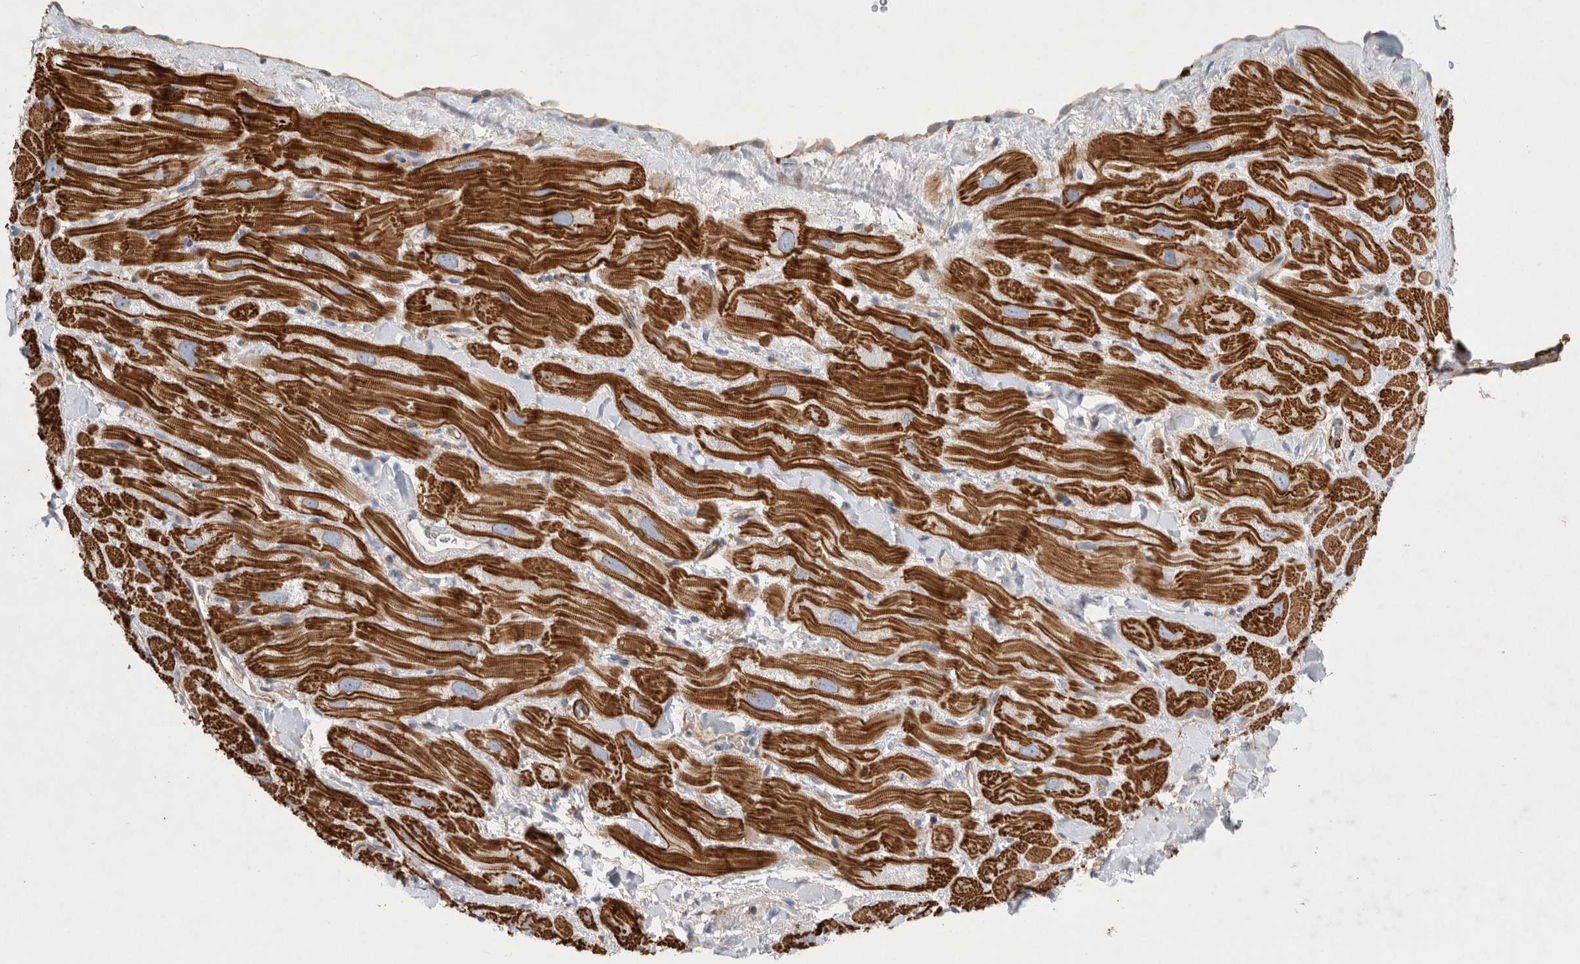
{"staining": {"intensity": "strong", "quantity": ">75%", "location": "cytoplasmic/membranous"}, "tissue": "heart muscle", "cell_type": "Cardiomyocytes", "image_type": "normal", "snomed": [{"axis": "morphology", "description": "Normal tissue, NOS"}, {"axis": "topography", "description": "Heart"}], "caption": "Heart muscle stained for a protein demonstrates strong cytoplasmic/membranous positivity in cardiomyocytes.", "gene": "GPER1", "patient": {"sex": "male", "age": 49}}